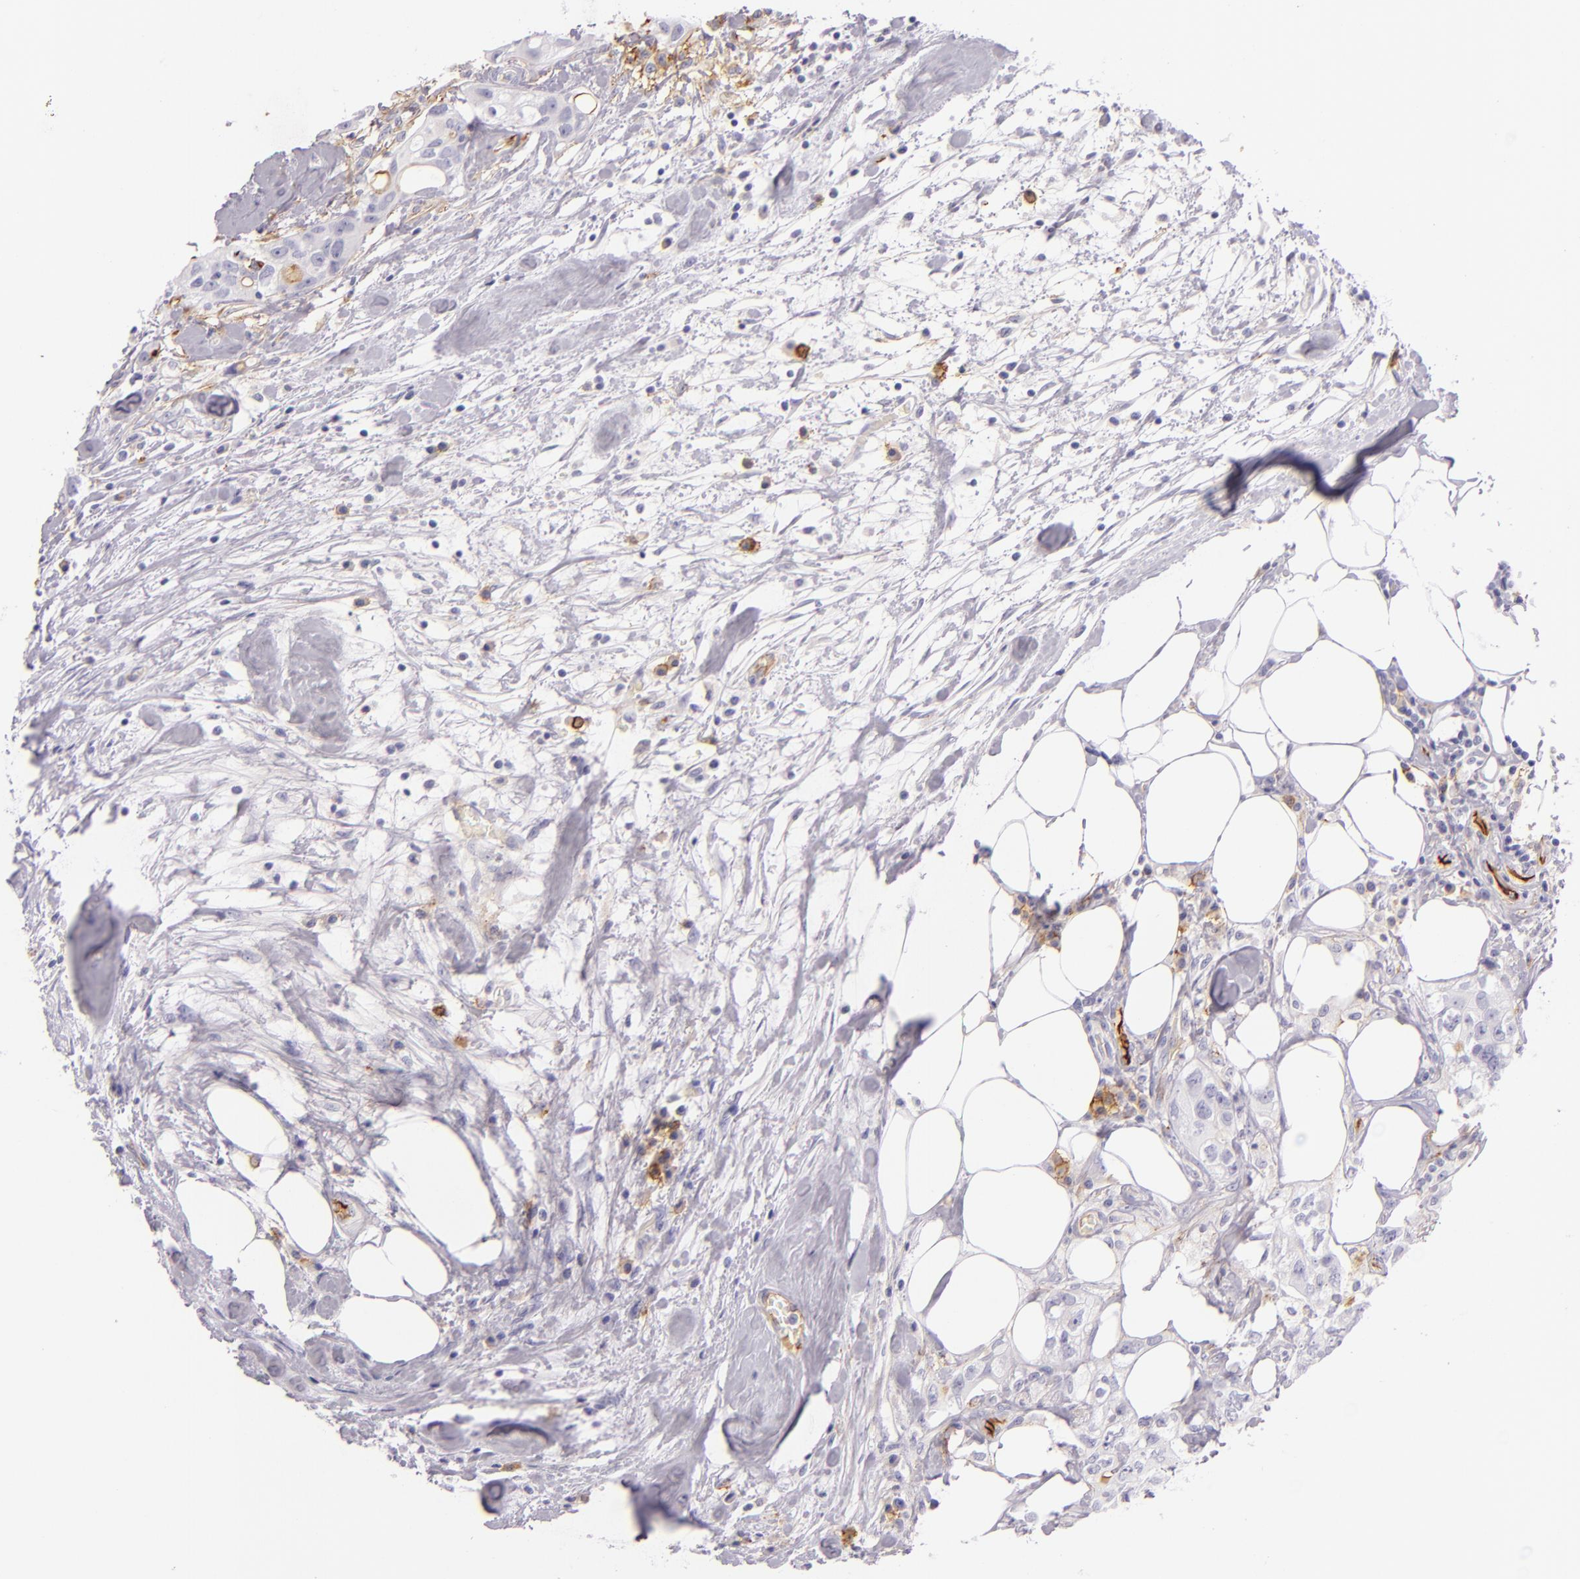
{"staining": {"intensity": "moderate", "quantity": "<25%", "location": "cytoplasmic/membranous"}, "tissue": "colorectal cancer", "cell_type": "Tumor cells", "image_type": "cancer", "snomed": [{"axis": "morphology", "description": "Adenocarcinoma, NOS"}, {"axis": "topography", "description": "Rectum"}], "caption": "A photomicrograph of human colorectal cancer (adenocarcinoma) stained for a protein demonstrates moderate cytoplasmic/membranous brown staining in tumor cells.", "gene": "ICAM1", "patient": {"sex": "female", "age": 57}}